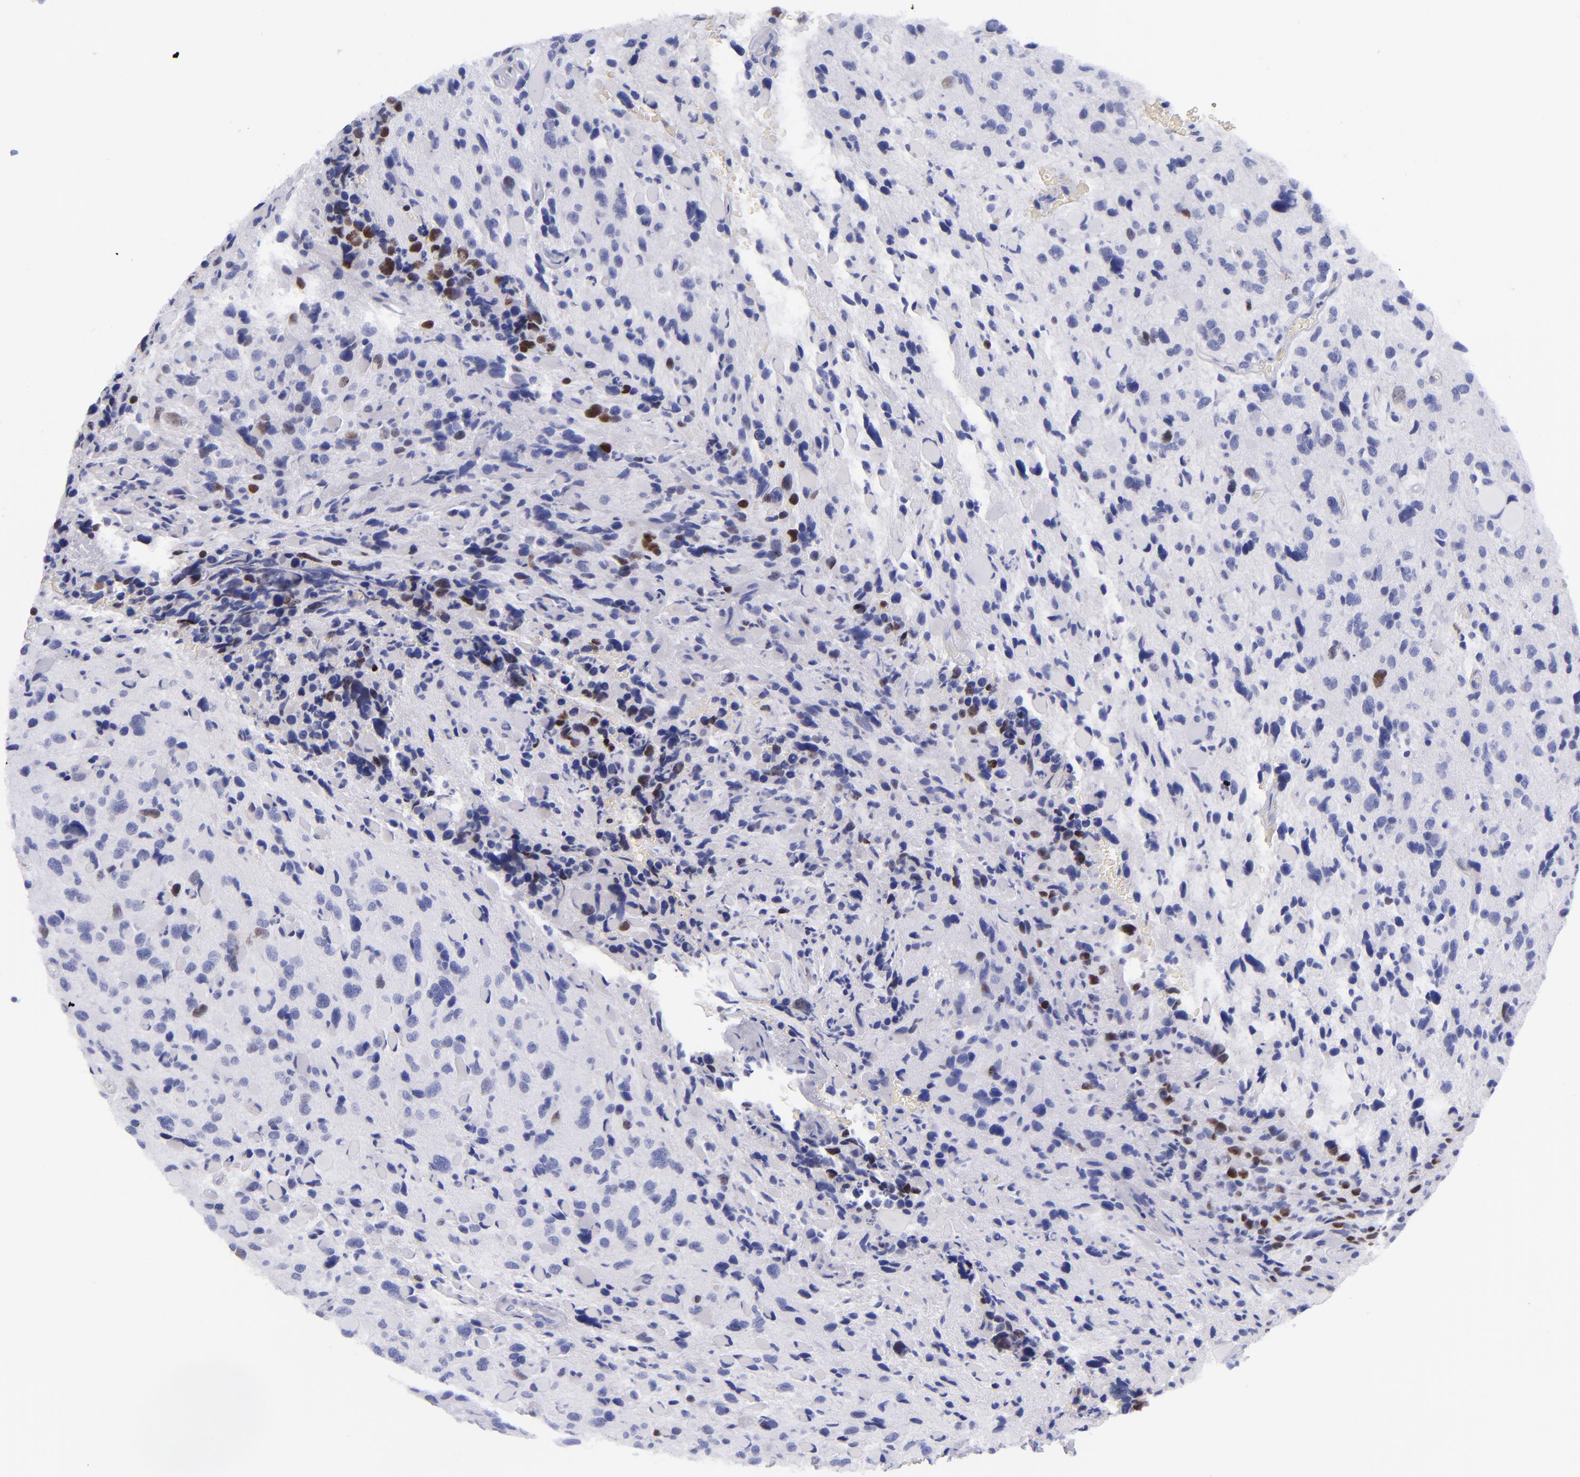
{"staining": {"intensity": "strong", "quantity": "<25%", "location": "nuclear"}, "tissue": "glioma", "cell_type": "Tumor cells", "image_type": "cancer", "snomed": [{"axis": "morphology", "description": "Glioma, malignant, High grade"}, {"axis": "topography", "description": "Brain"}], "caption": "DAB (3,3'-diaminobenzidine) immunohistochemical staining of malignant high-grade glioma exhibits strong nuclear protein positivity in about <25% of tumor cells. (brown staining indicates protein expression, while blue staining denotes nuclei).", "gene": "MCM7", "patient": {"sex": "female", "age": 37}}